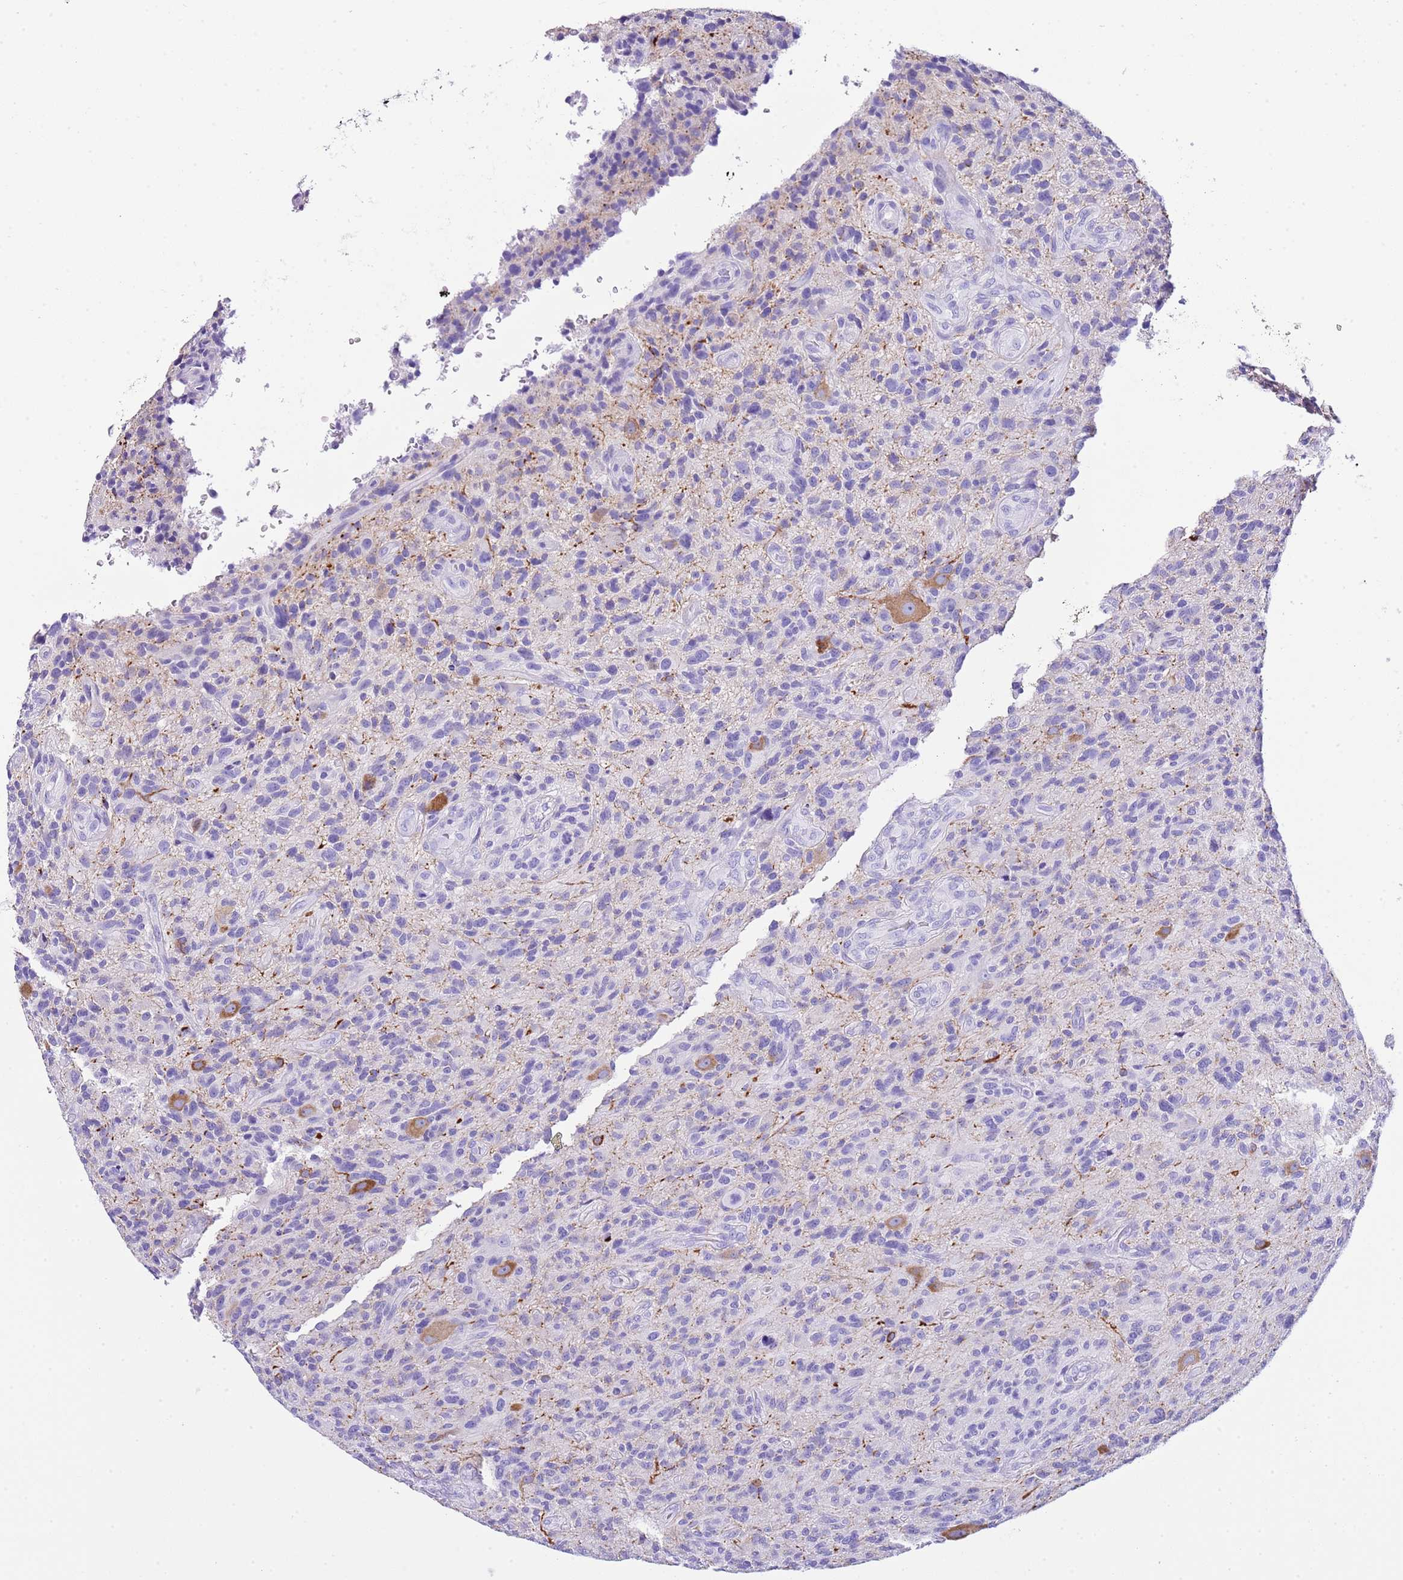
{"staining": {"intensity": "moderate", "quantity": "<25%", "location": "cytoplasmic/membranous"}, "tissue": "glioma", "cell_type": "Tumor cells", "image_type": "cancer", "snomed": [{"axis": "morphology", "description": "Glioma, malignant, High grade"}, {"axis": "topography", "description": "Brain"}], "caption": "Immunohistochemical staining of human glioma exhibits low levels of moderate cytoplasmic/membranous staining in about <25% of tumor cells.", "gene": "KCNC1", "patient": {"sex": "male", "age": 47}}